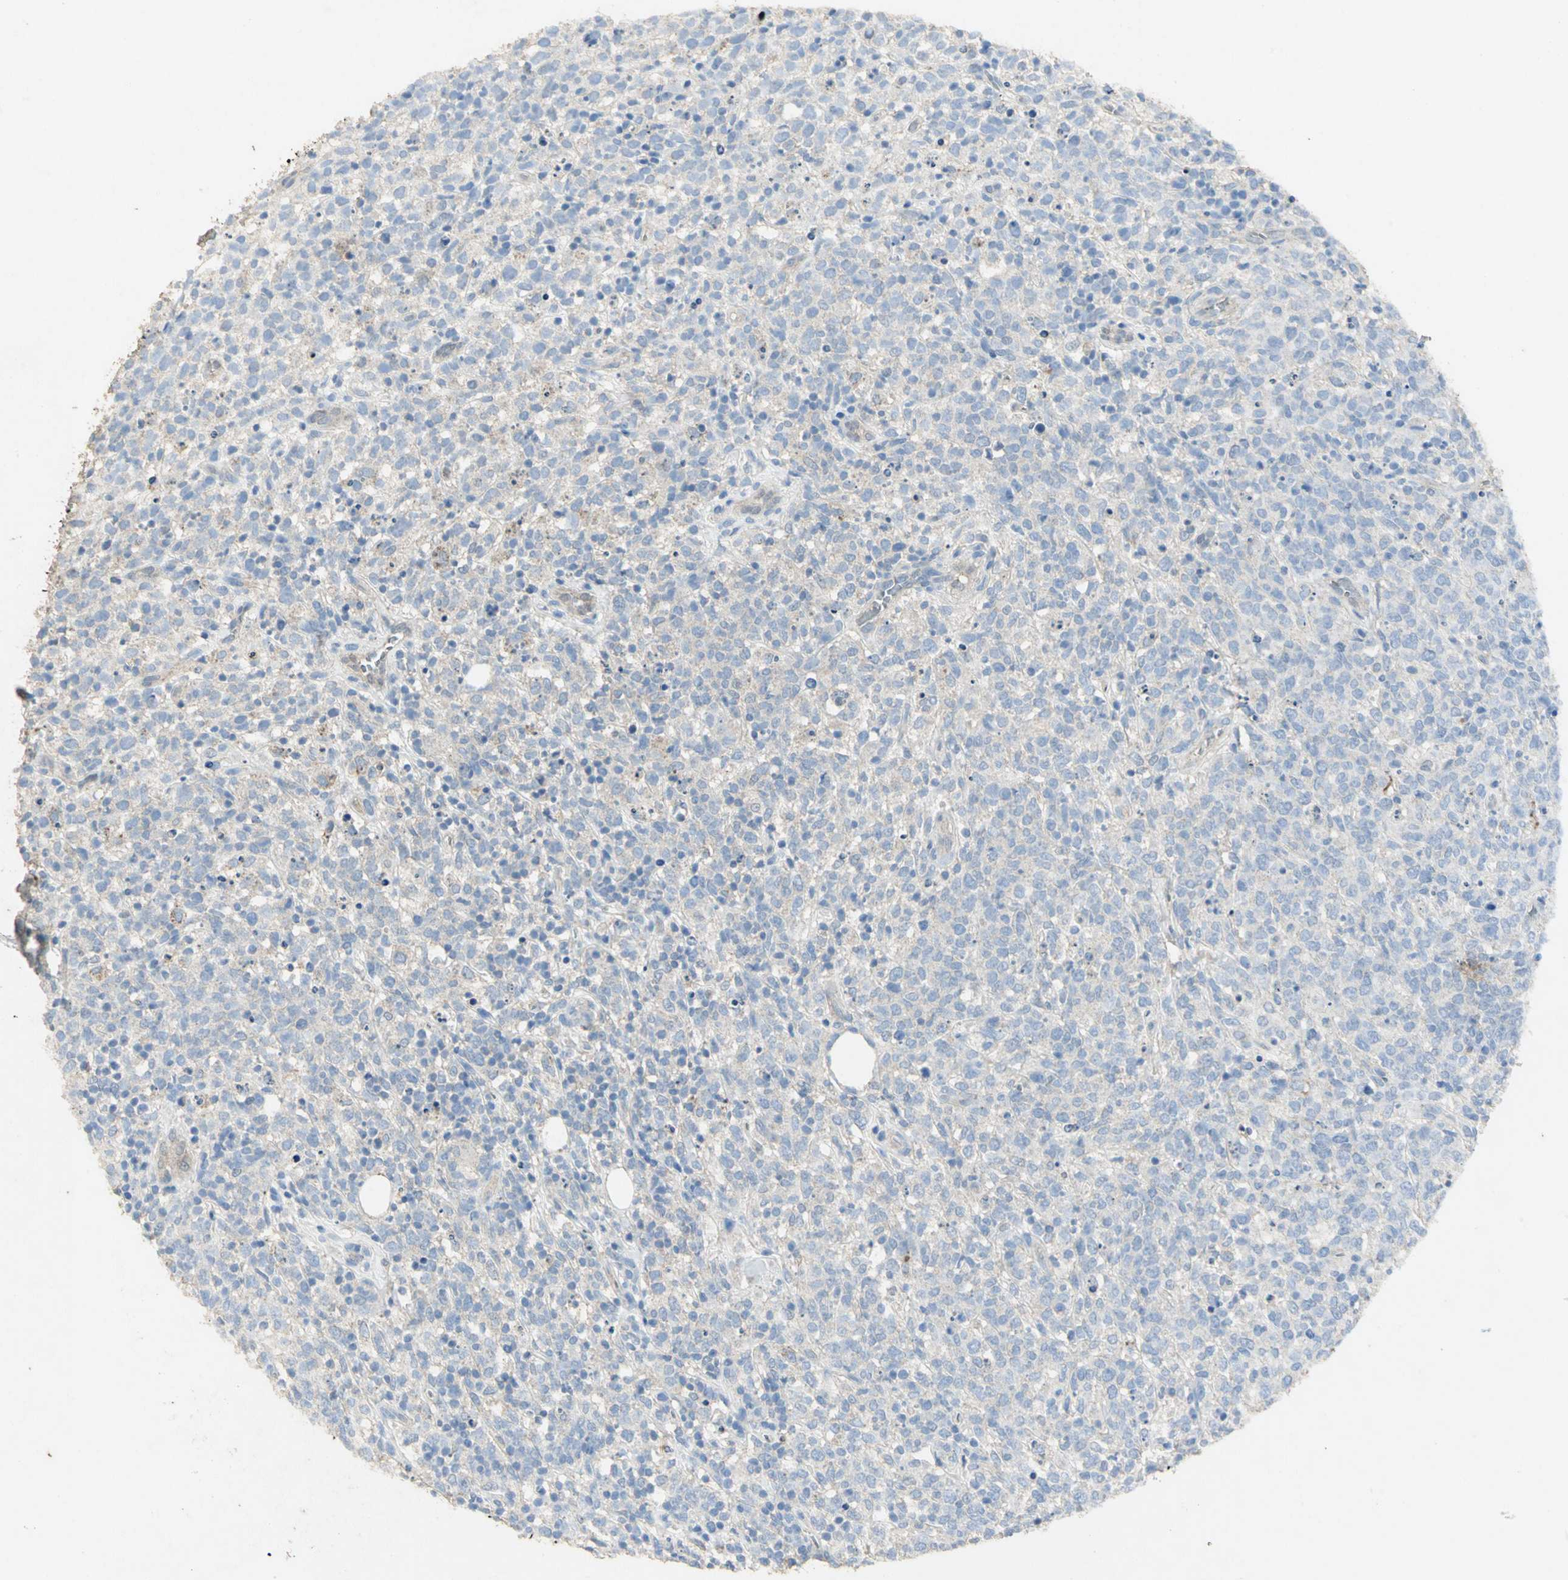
{"staining": {"intensity": "negative", "quantity": "none", "location": "none"}, "tissue": "lymphoma", "cell_type": "Tumor cells", "image_type": "cancer", "snomed": [{"axis": "morphology", "description": "Malignant lymphoma, non-Hodgkin's type, High grade"}, {"axis": "topography", "description": "Lymph node"}], "caption": "Tumor cells are negative for protein expression in human lymphoma.", "gene": "ASB9", "patient": {"sex": "female", "age": 73}}